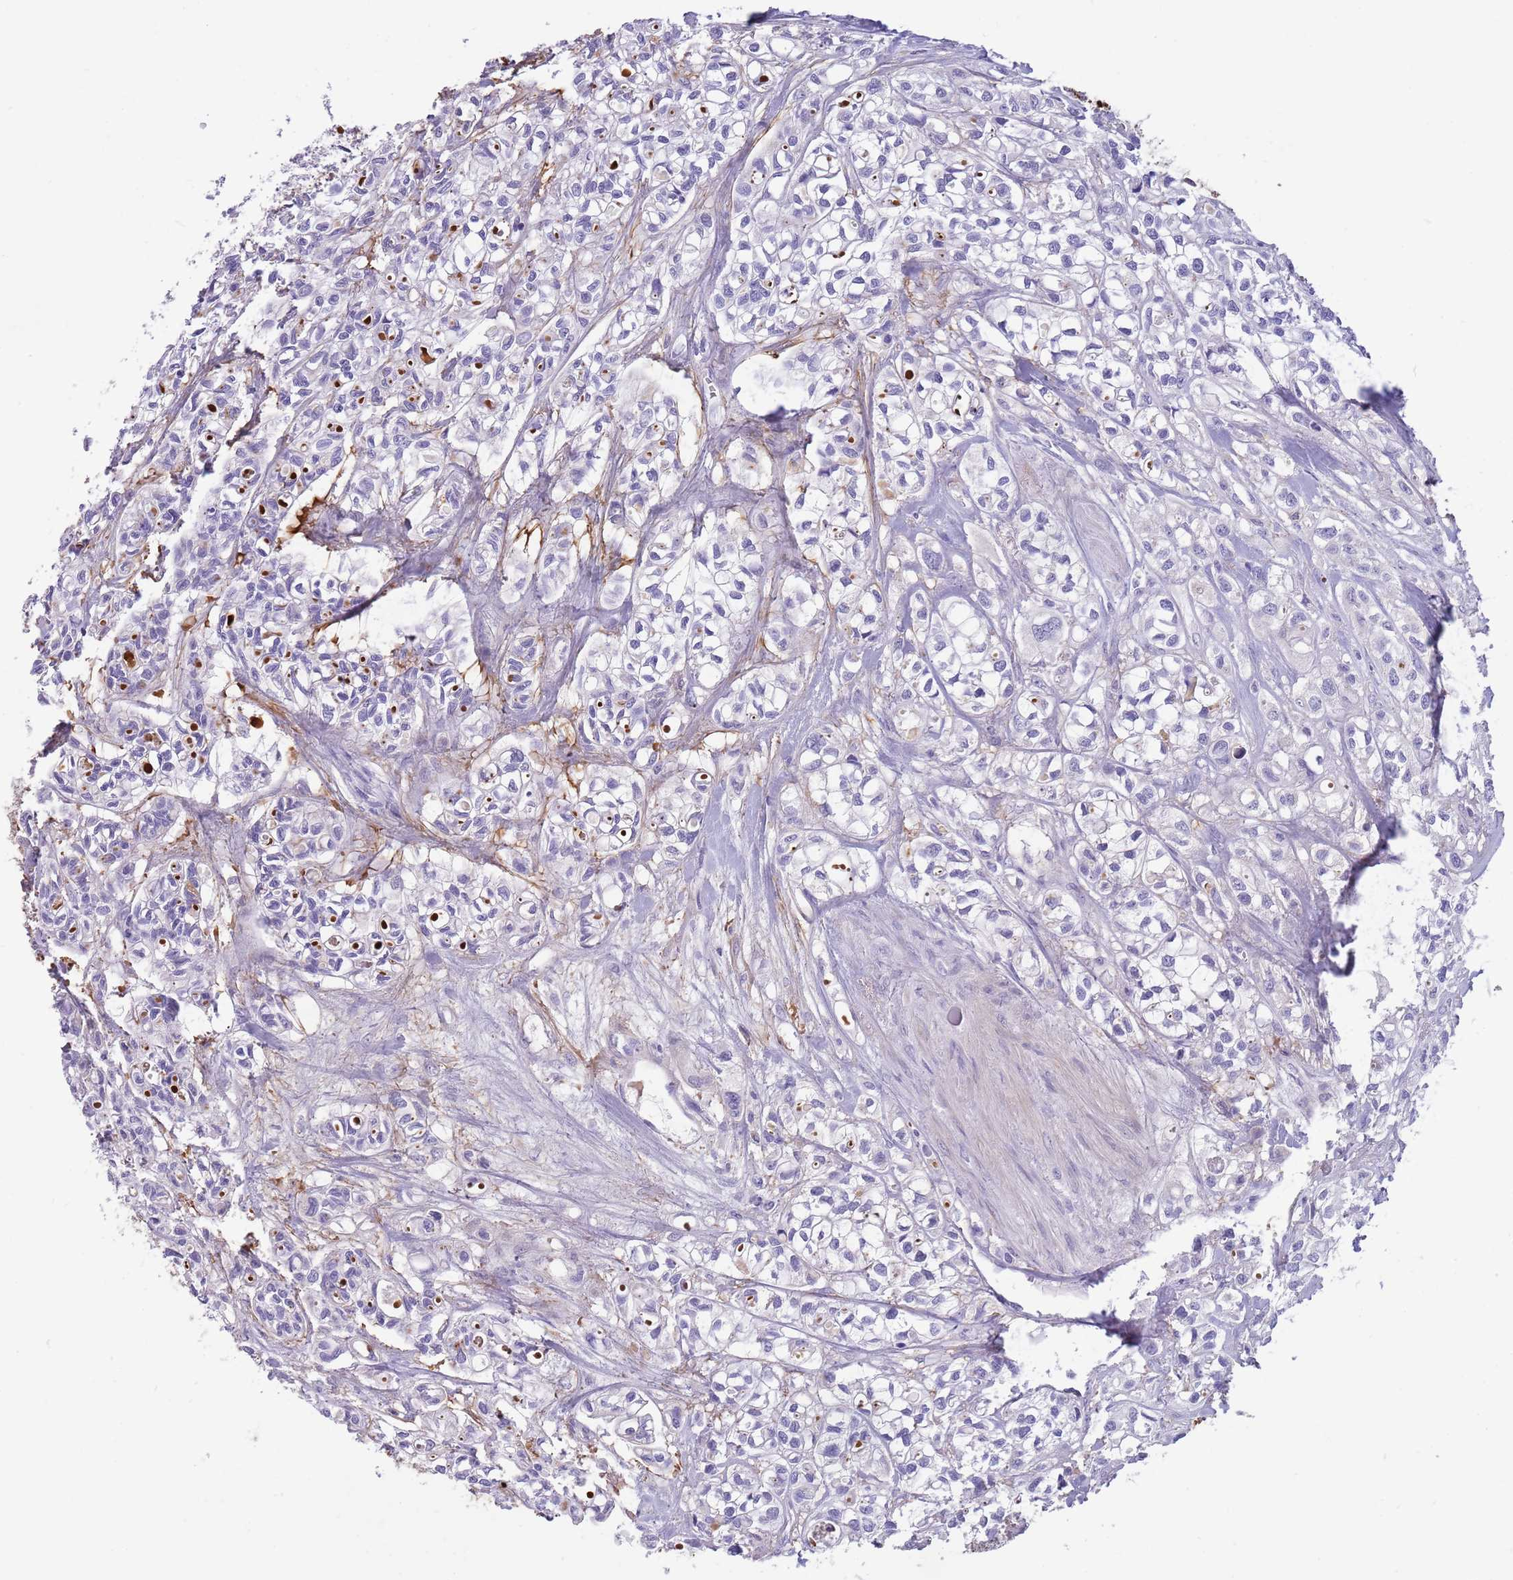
{"staining": {"intensity": "negative", "quantity": "none", "location": "none"}, "tissue": "urothelial cancer", "cell_type": "Tumor cells", "image_type": "cancer", "snomed": [{"axis": "morphology", "description": "Urothelial carcinoma, High grade"}, {"axis": "topography", "description": "Urinary bladder"}], "caption": "An image of human urothelial cancer is negative for staining in tumor cells.", "gene": "LEPROTL1", "patient": {"sex": "male", "age": 67}}